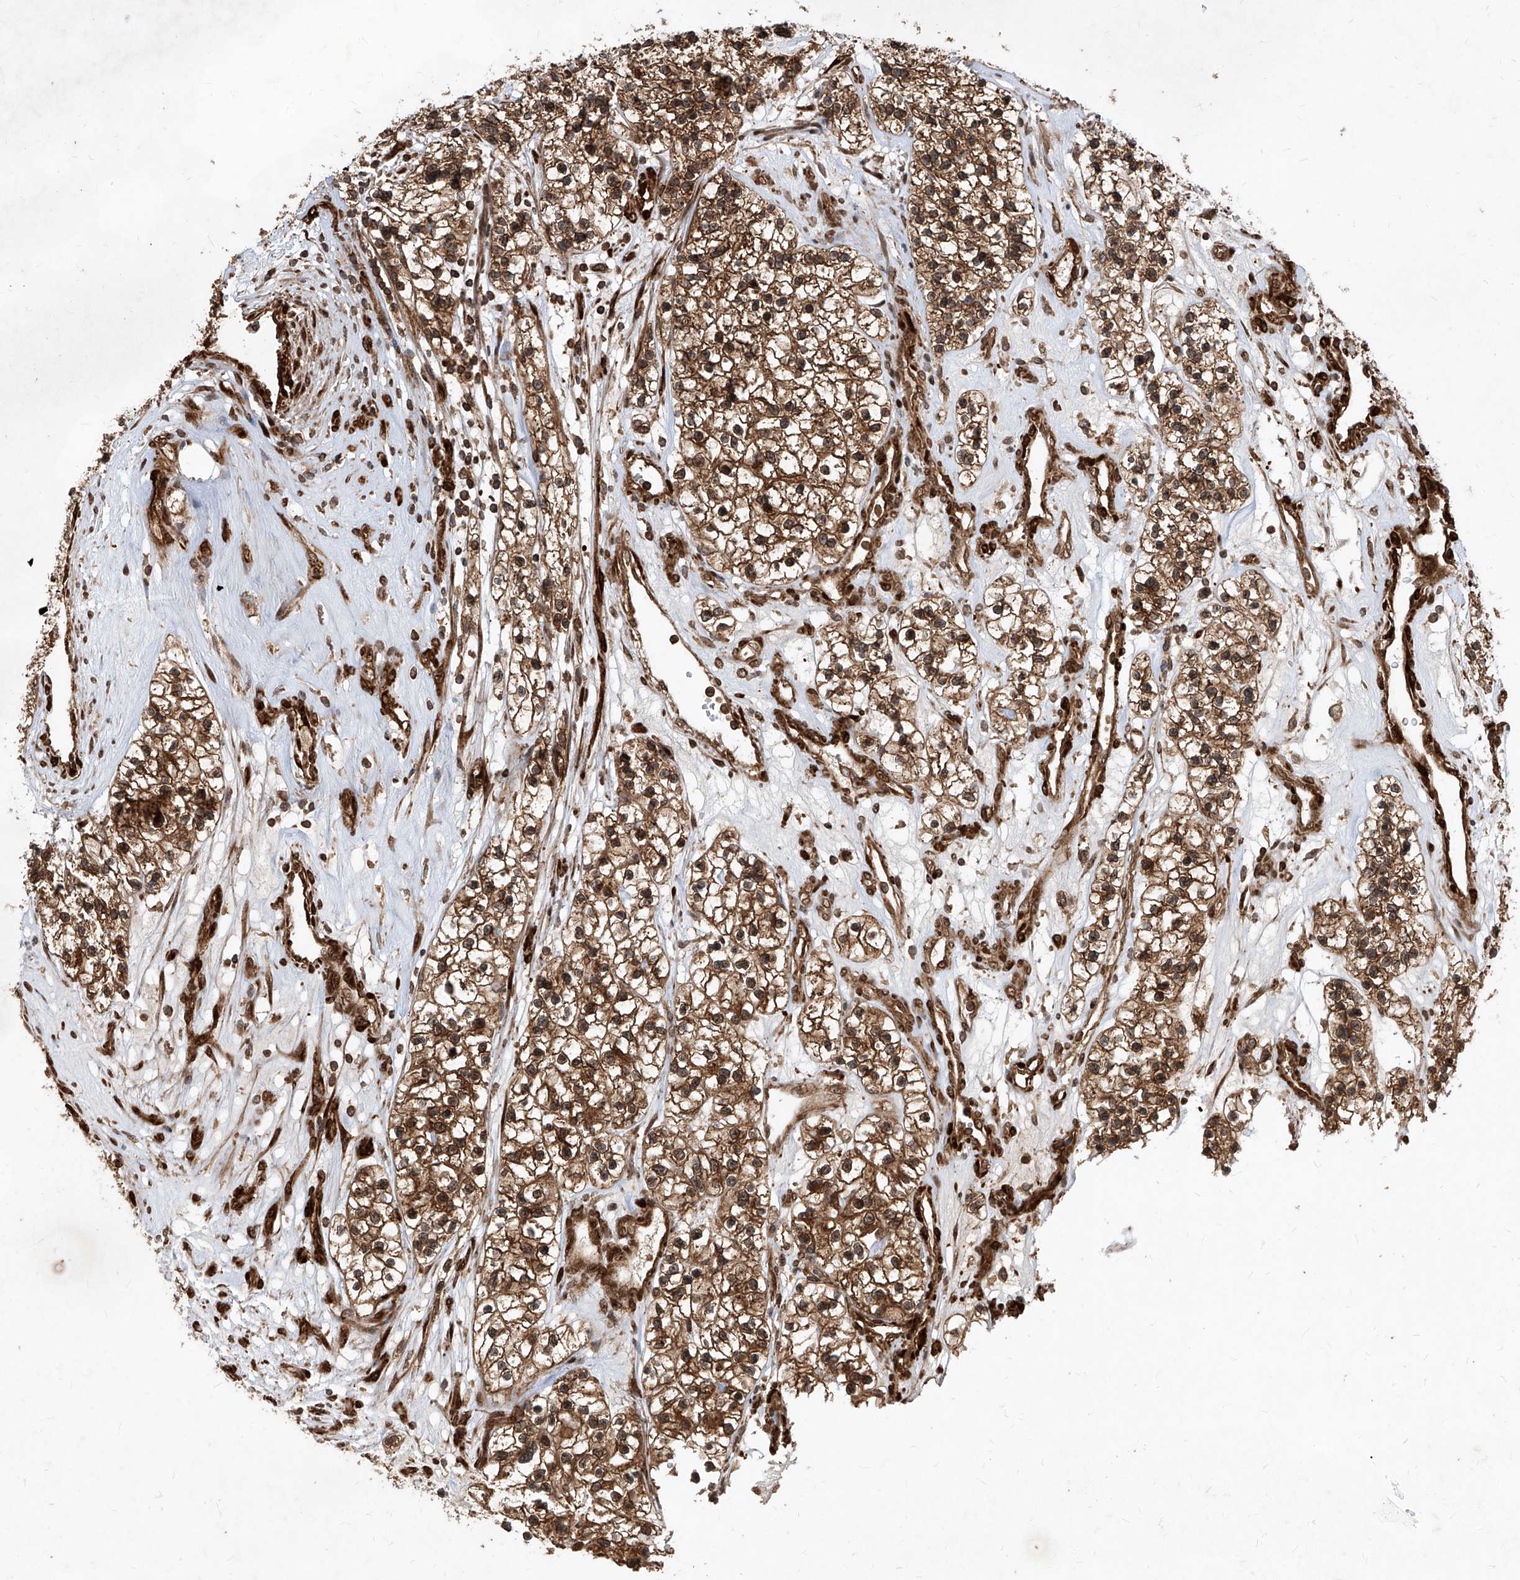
{"staining": {"intensity": "moderate", "quantity": ">75%", "location": "cytoplasmic/membranous"}, "tissue": "renal cancer", "cell_type": "Tumor cells", "image_type": "cancer", "snomed": [{"axis": "morphology", "description": "Adenocarcinoma, NOS"}, {"axis": "topography", "description": "Kidney"}], "caption": "The micrograph demonstrates a brown stain indicating the presence of a protein in the cytoplasmic/membranous of tumor cells in renal cancer (adenocarcinoma).", "gene": "MAGED2", "patient": {"sex": "female", "age": 57}}